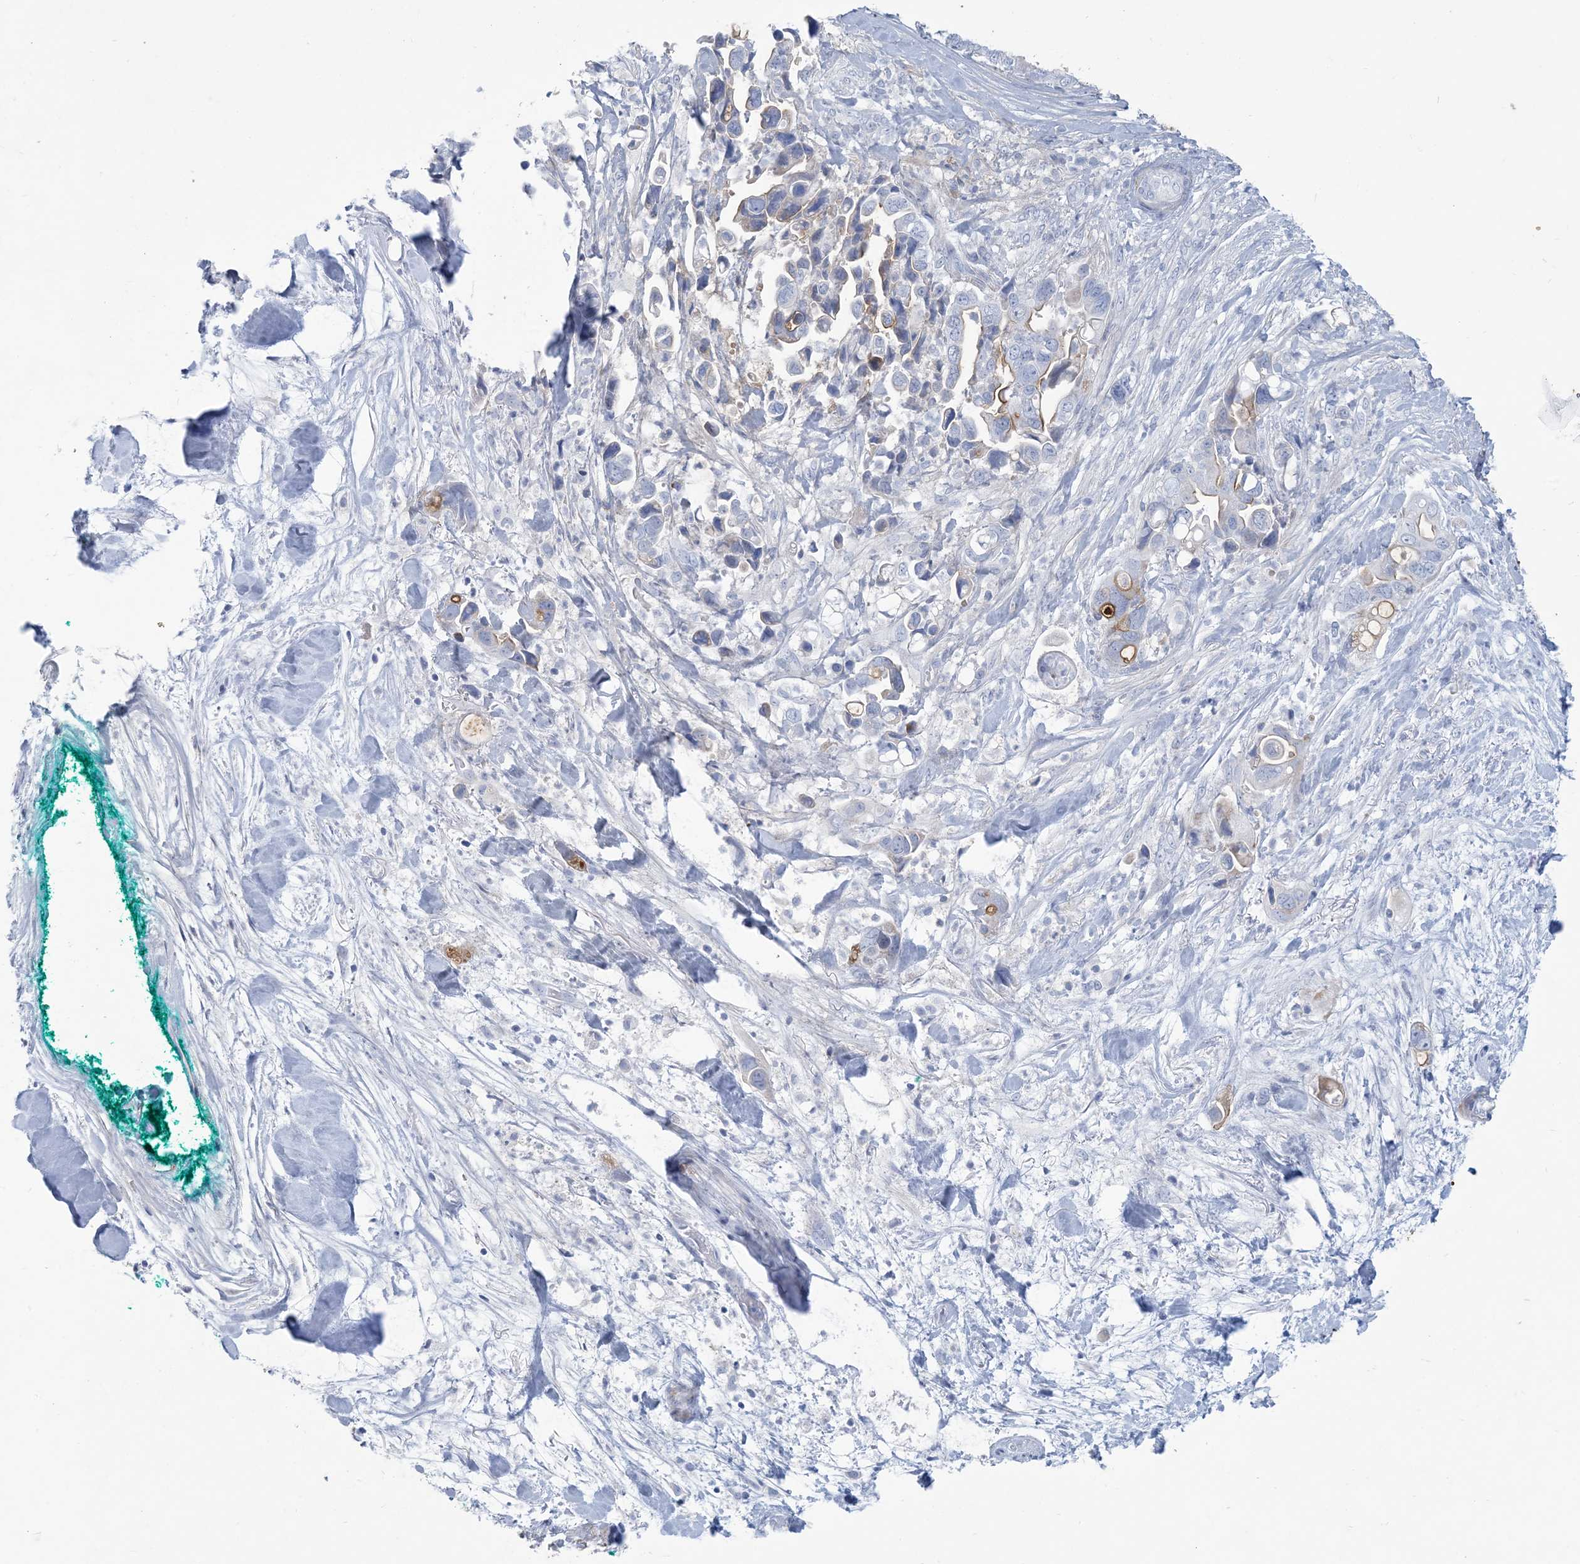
{"staining": {"intensity": "moderate", "quantity": "<25%", "location": "cytoplasmic/membranous"}, "tissue": "pancreatic cancer", "cell_type": "Tumor cells", "image_type": "cancer", "snomed": [{"axis": "morphology", "description": "Adenocarcinoma, NOS"}, {"axis": "topography", "description": "Pancreas"}], "caption": "A high-resolution image shows immunohistochemistry (IHC) staining of adenocarcinoma (pancreatic), which reveals moderate cytoplasmic/membranous expression in approximately <25% of tumor cells.", "gene": "MOXD1", "patient": {"sex": "female", "age": 72}}